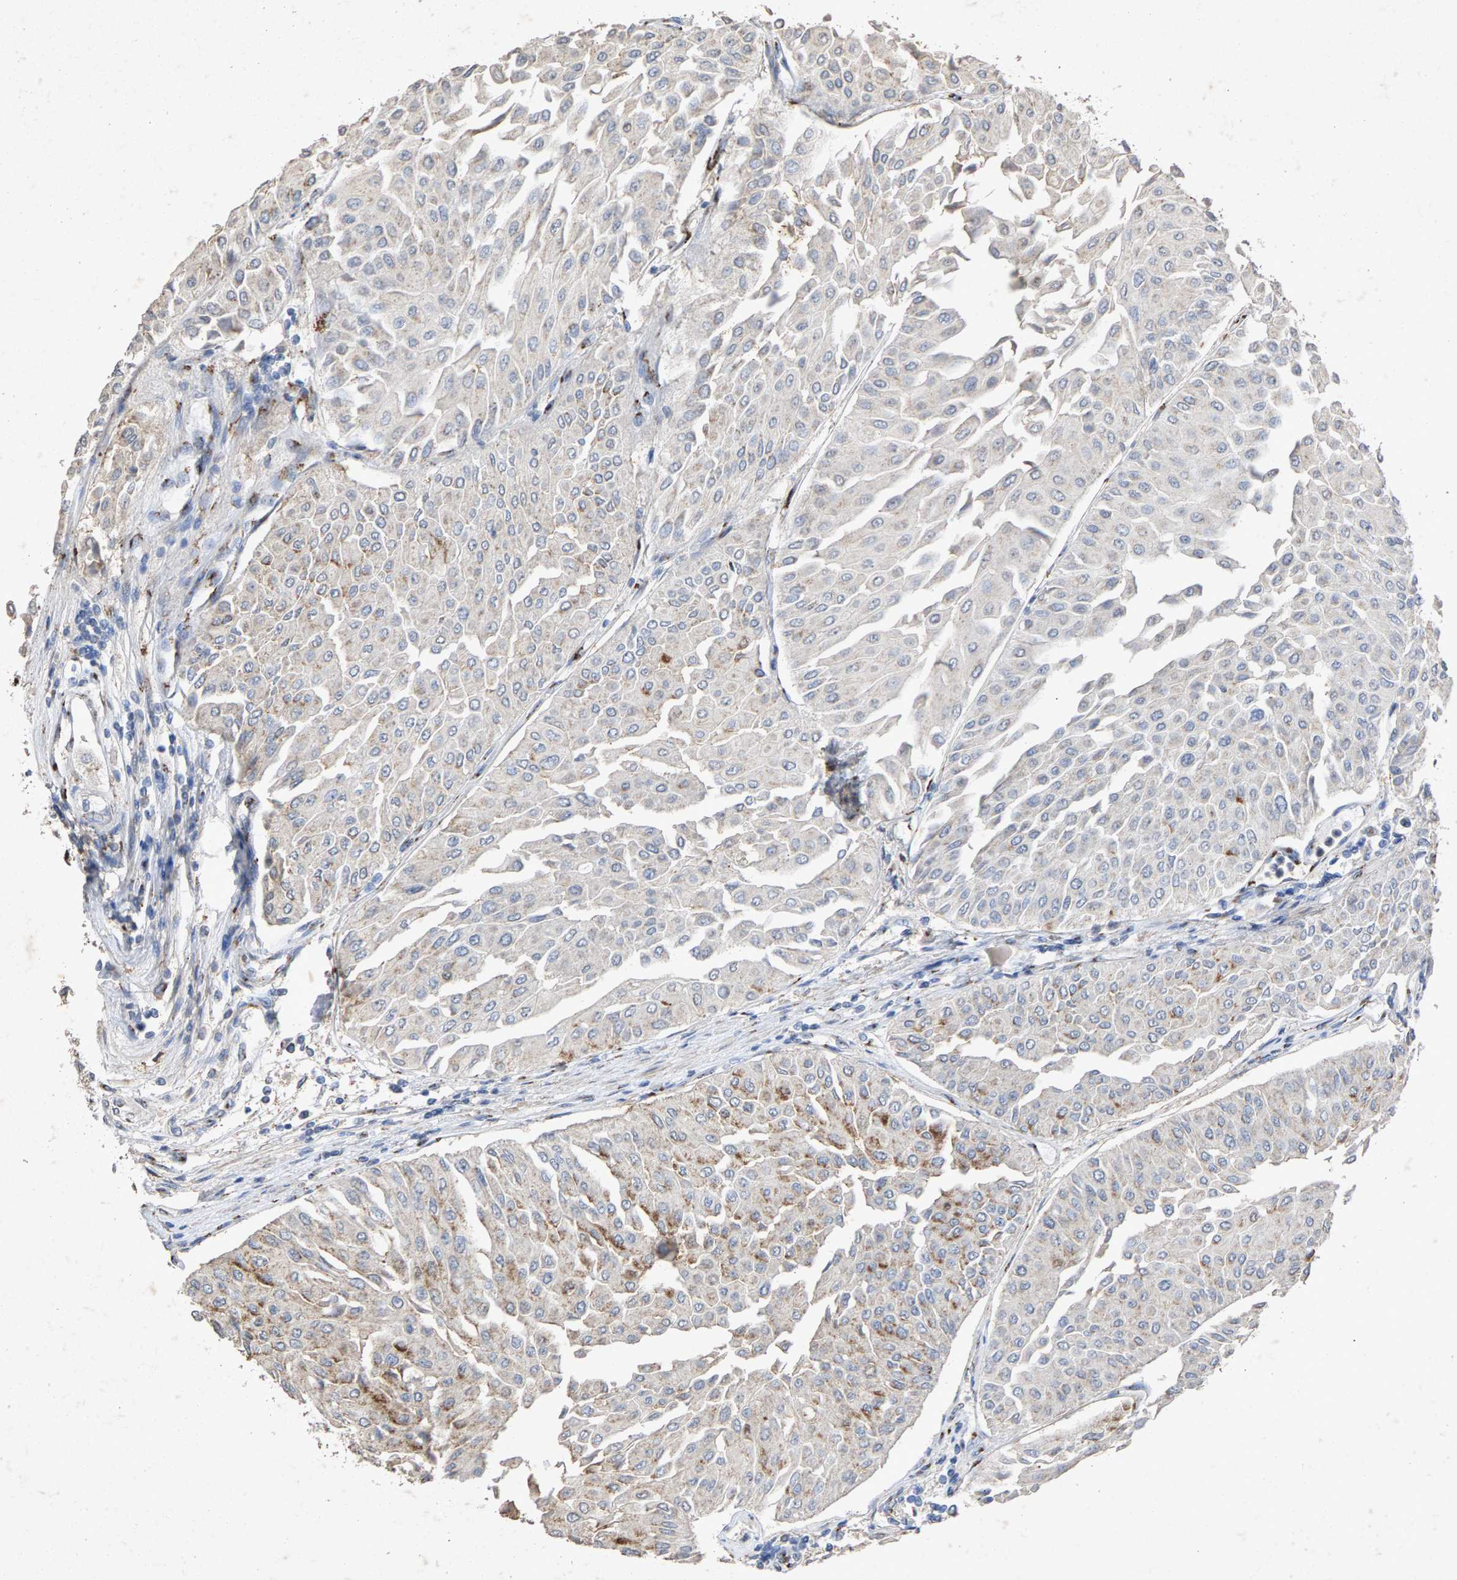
{"staining": {"intensity": "moderate", "quantity": "25%-75%", "location": "cytoplasmic/membranous"}, "tissue": "urothelial cancer", "cell_type": "Tumor cells", "image_type": "cancer", "snomed": [{"axis": "morphology", "description": "Urothelial carcinoma, Low grade"}, {"axis": "topography", "description": "Urinary bladder"}], "caption": "Immunohistochemical staining of human urothelial cancer shows medium levels of moderate cytoplasmic/membranous protein expression in approximately 25%-75% of tumor cells.", "gene": "MAN2A1", "patient": {"sex": "male", "age": 67}}